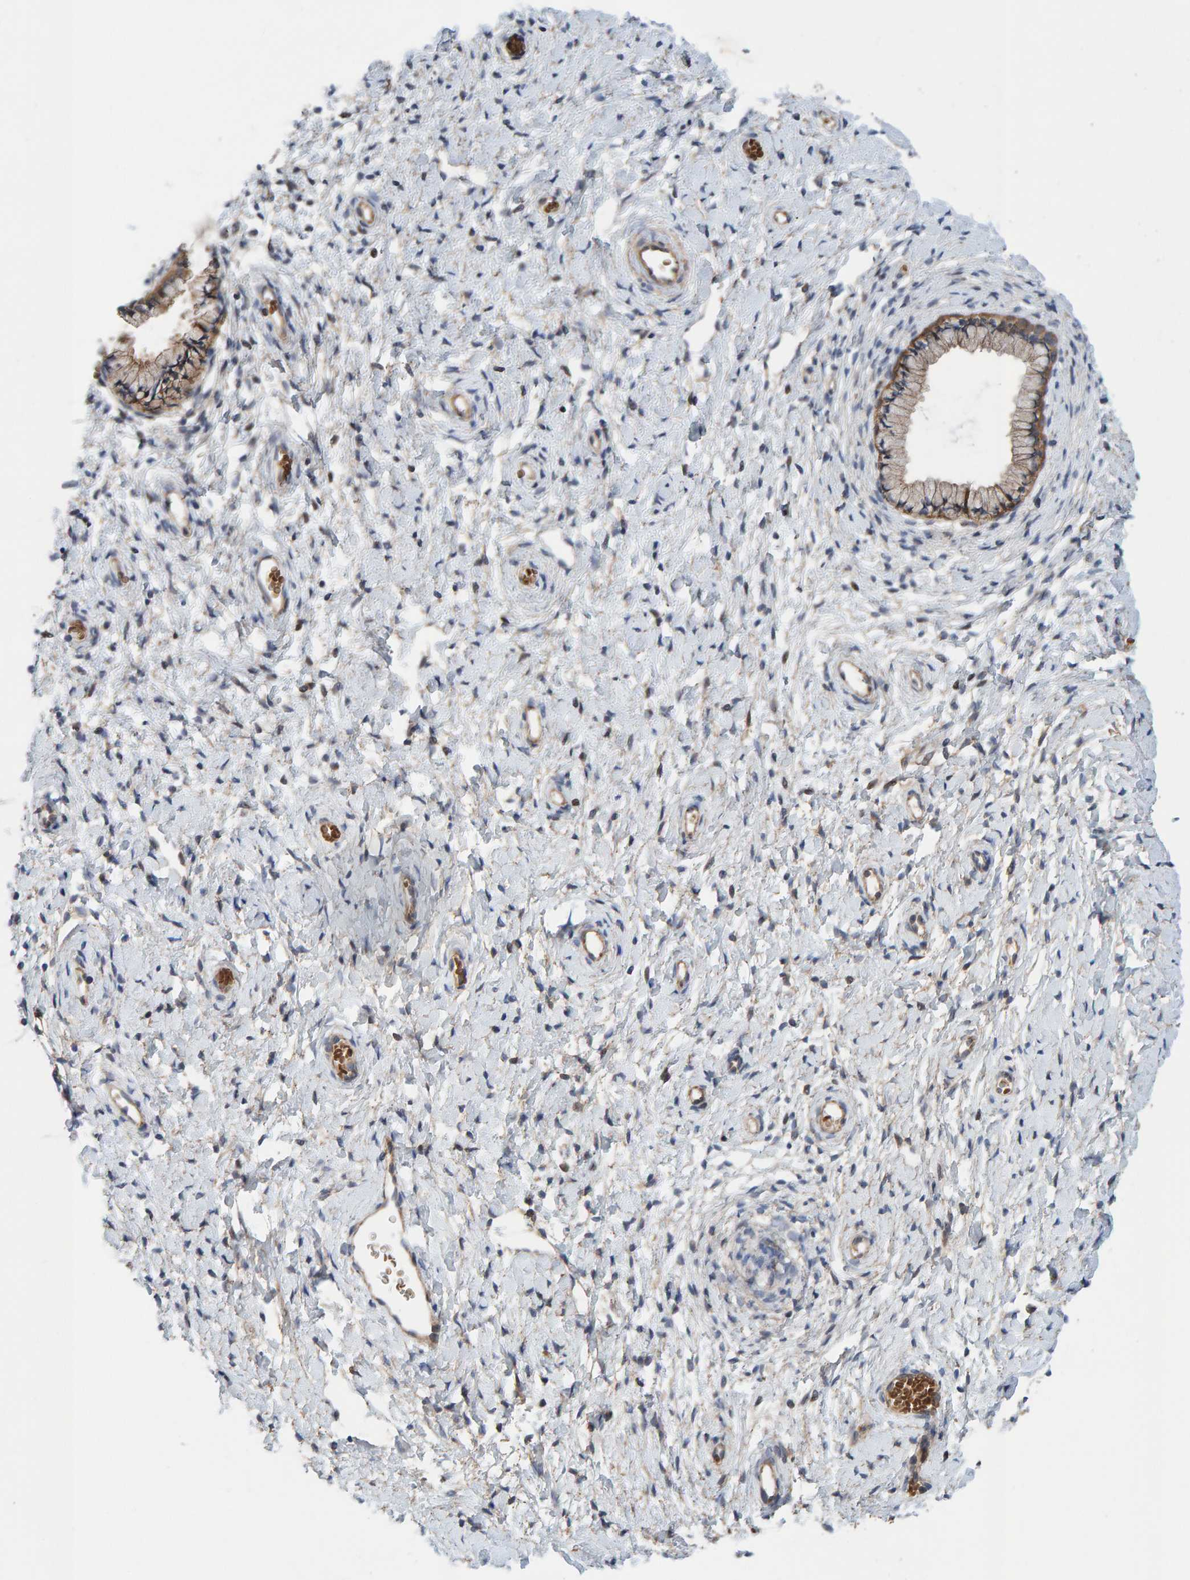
{"staining": {"intensity": "moderate", "quantity": ">75%", "location": "cytoplasmic/membranous"}, "tissue": "cervix", "cell_type": "Glandular cells", "image_type": "normal", "snomed": [{"axis": "morphology", "description": "Normal tissue, NOS"}, {"axis": "topography", "description": "Cervix"}], "caption": "Immunohistochemistry (DAB (3,3'-diaminobenzidine)) staining of benign cervix exhibits moderate cytoplasmic/membranous protein staining in approximately >75% of glandular cells. (DAB IHC with brightfield microscopy, high magnification).", "gene": "LRSAM1", "patient": {"sex": "female", "age": 72}}